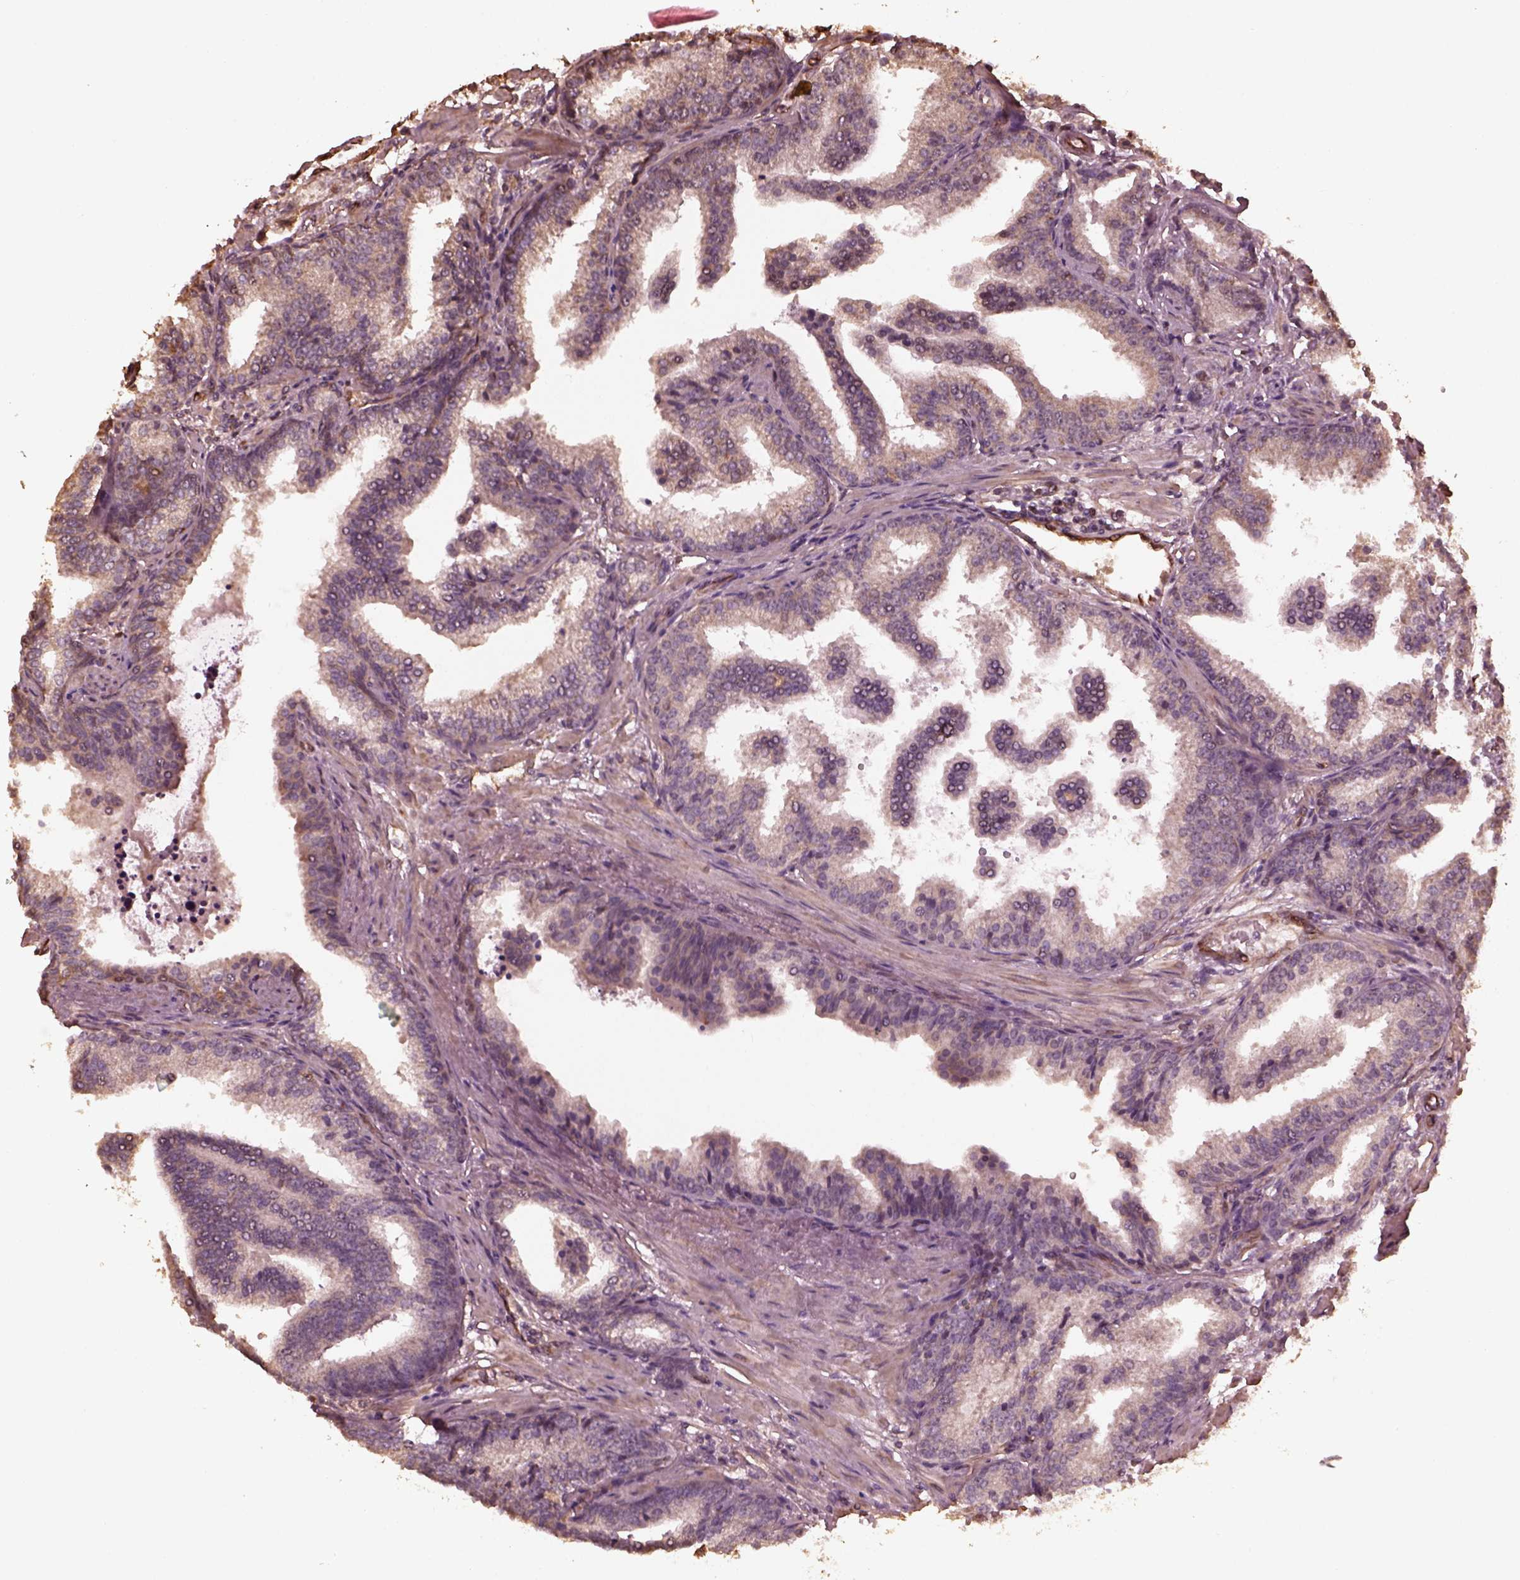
{"staining": {"intensity": "weak", "quantity": "<25%", "location": "cytoplasmic/membranous"}, "tissue": "prostate cancer", "cell_type": "Tumor cells", "image_type": "cancer", "snomed": [{"axis": "morphology", "description": "Adenocarcinoma, NOS"}, {"axis": "topography", "description": "Prostate"}], "caption": "A photomicrograph of human prostate cancer is negative for staining in tumor cells.", "gene": "GTPBP1", "patient": {"sex": "male", "age": 64}}